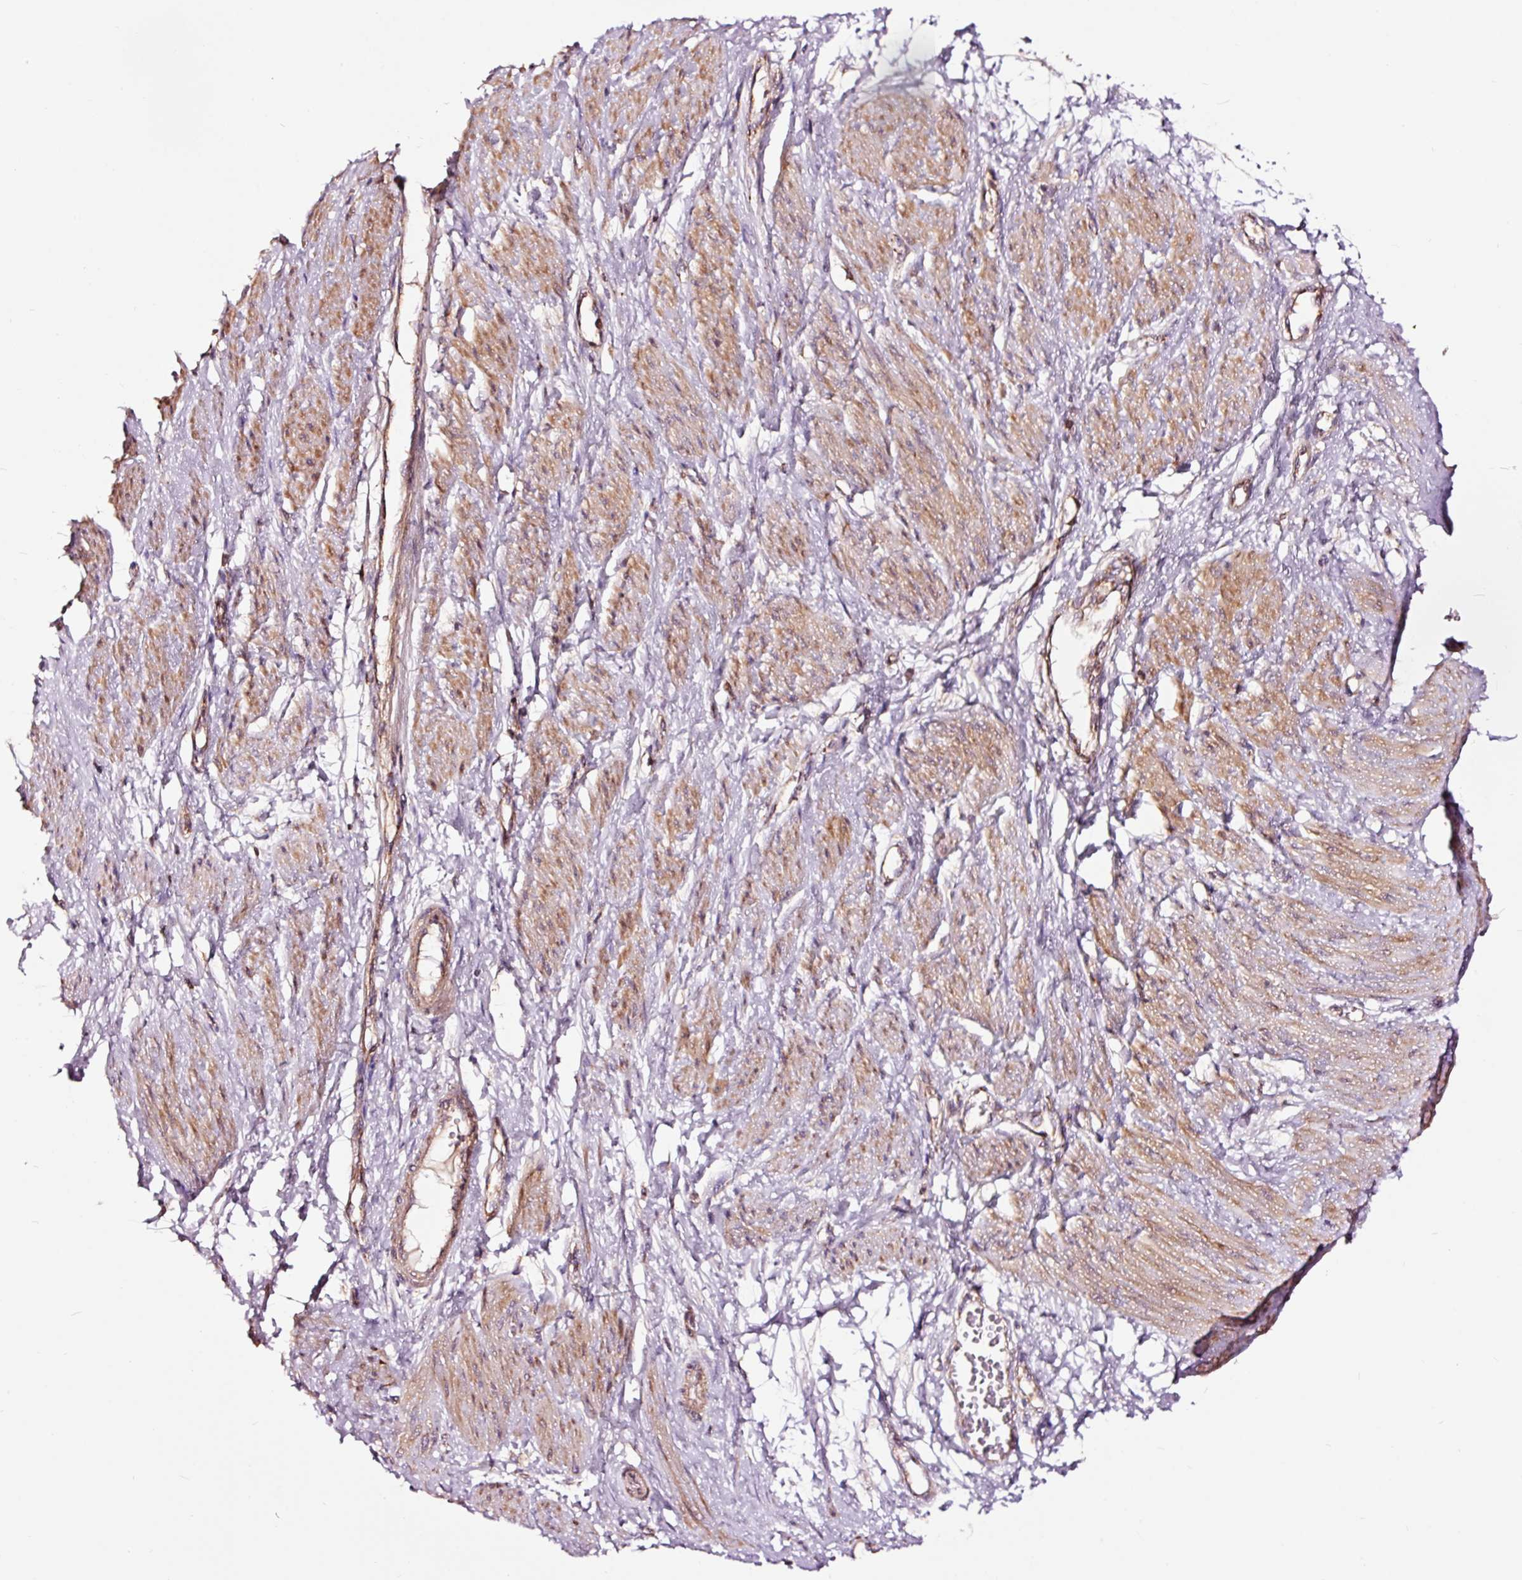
{"staining": {"intensity": "moderate", "quantity": "25%-75%", "location": "cytoplasmic/membranous"}, "tissue": "smooth muscle", "cell_type": "Smooth muscle cells", "image_type": "normal", "snomed": [{"axis": "morphology", "description": "Normal tissue, NOS"}, {"axis": "topography", "description": "Smooth muscle"}, {"axis": "topography", "description": "Uterus"}], "caption": "Moderate cytoplasmic/membranous protein staining is seen in about 25%-75% of smooth muscle cells in smooth muscle. The protein of interest is shown in brown color, while the nuclei are stained blue.", "gene": "TPM1", "patient": {"sex": "female", "age": 39}}